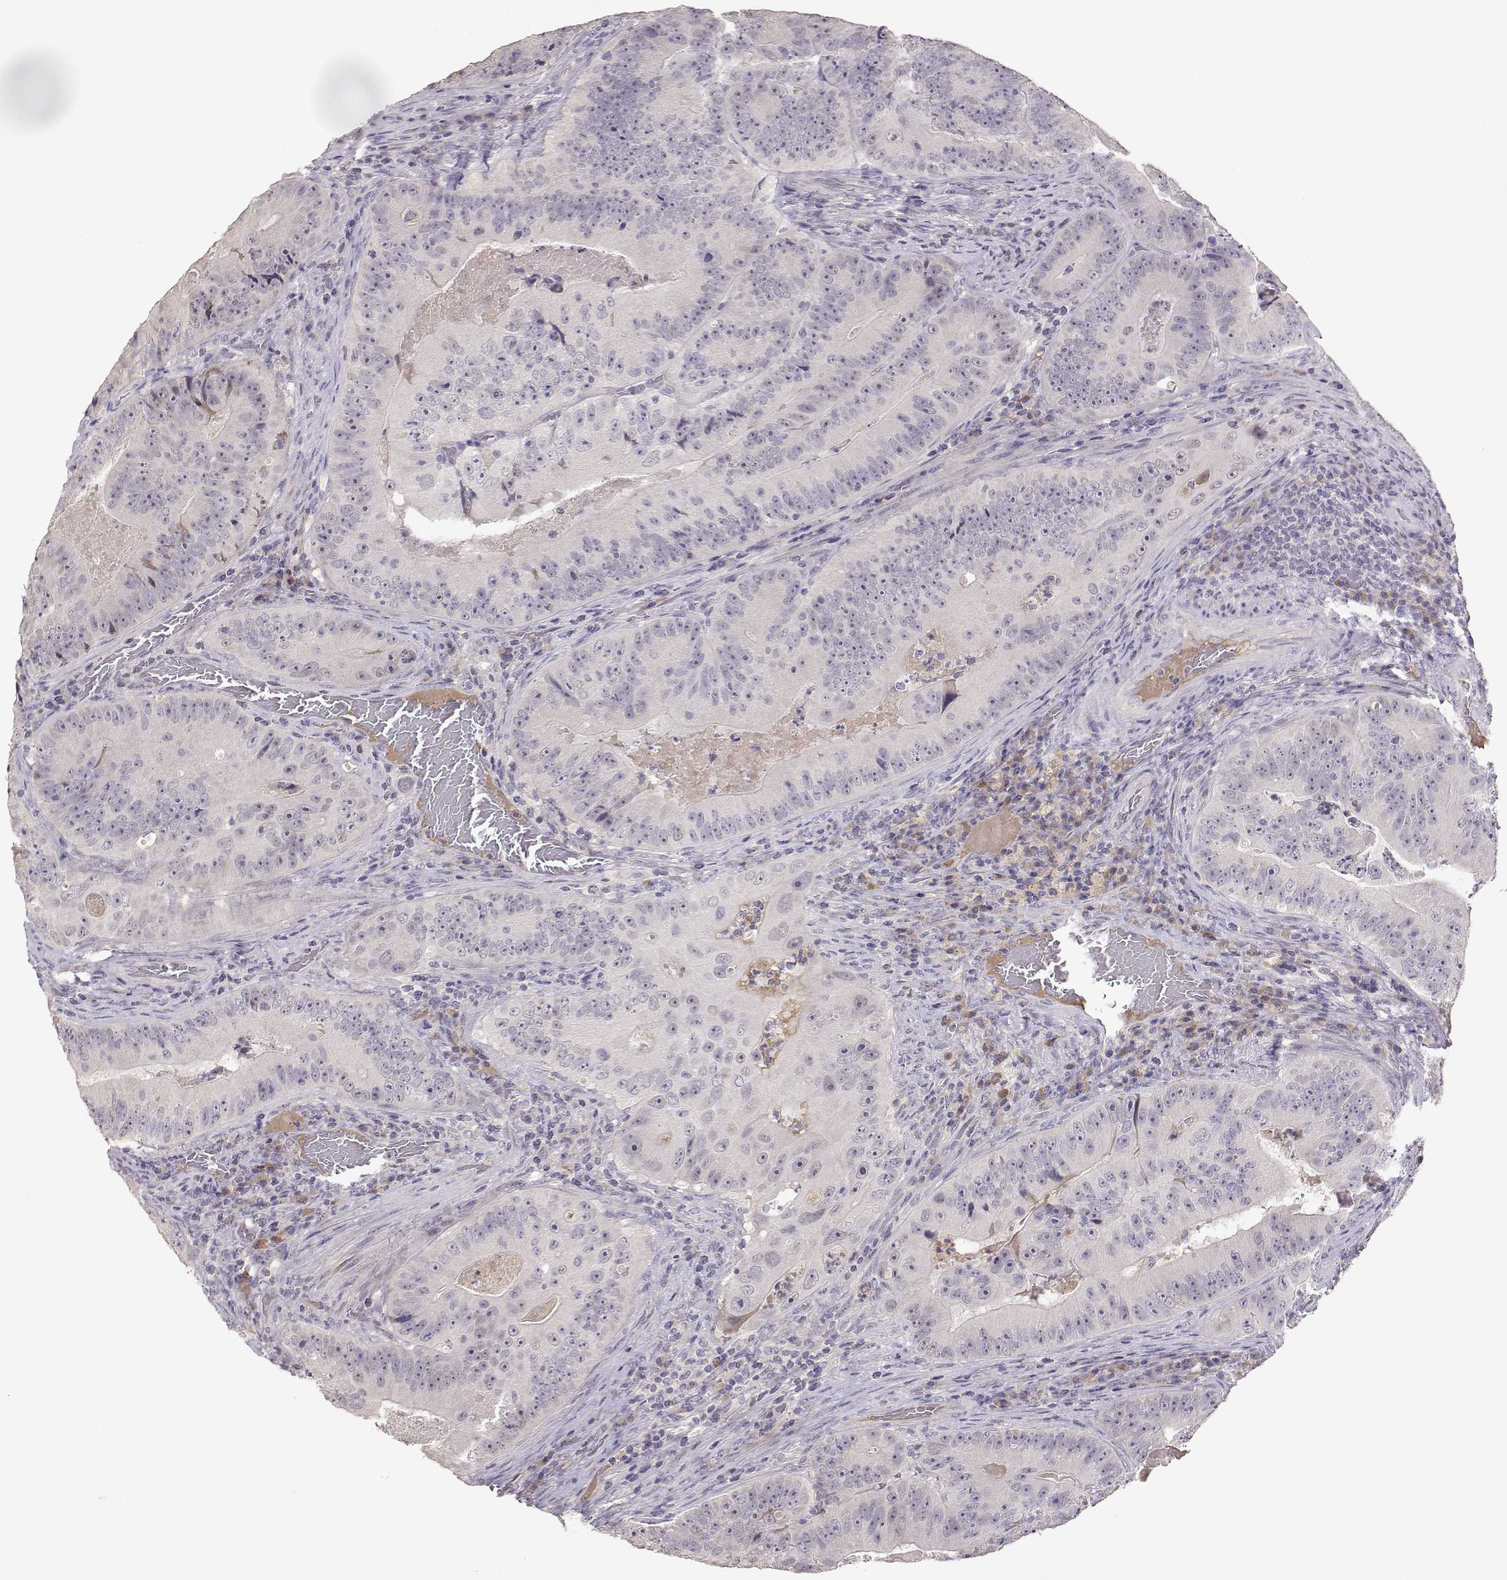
{"staining": {"intensity": "negative", "quantity": "none", "location": "none"}, "tissue": "colorectal cancer", "cell_type": "Tumor cells", "image_type": "cancer", "snomed": [{"axis": "morphology", "description": "Adenocarcinoma, NOS"}, {"axis": "topography", "description": "Colon"}], "caption": "Photomicrograph shows no significant protein expression in tumor cells of colorectal adenocarcinoma. (DAB immunohistochemistry (IHC) visualized using brightfield microscopy, high magnification).", "gene": "TACR1", "patient": {"sex": "female", "age": 86}}